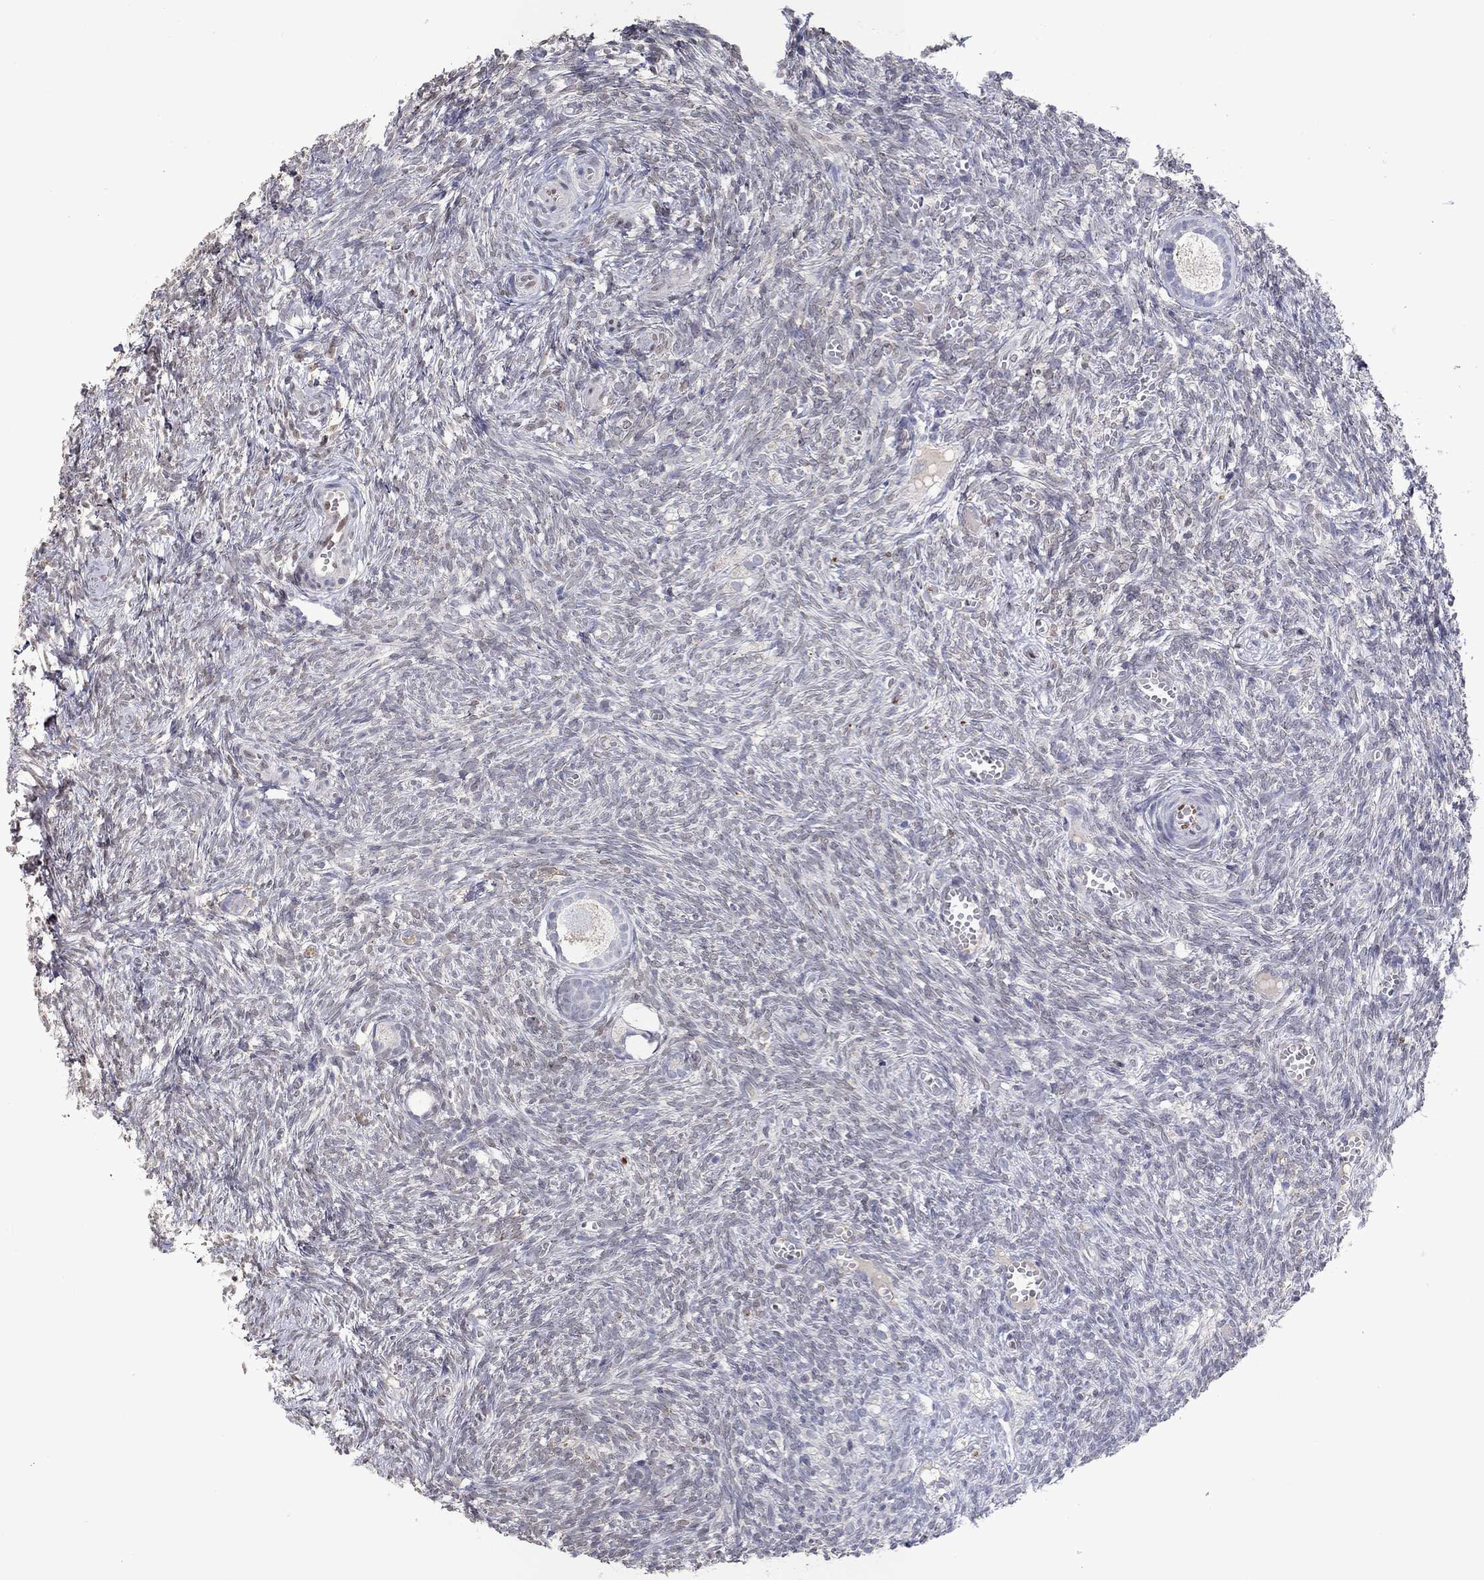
{"staining": {"intensity": "negative", "quantity": "none", "location": "none"}, "tissue": "ovary", "cell_type": "Follicle cells", "image_type": "normal", "snomed": [{"axis": "morphology", "description": "Normal tissue, NOS"}, {"axis": "topography", "description": "Ovary"}], "caption": "The histopathology image displays no significant staining in follicle cells of ovary. The staining is performed using DAB (3,3'-diaminobenzidine) brown chromogen with nuclei counter-stained in using hematoxylin.", "gene": "FGF2", "patient": {"sex": "female", "age": 43}}